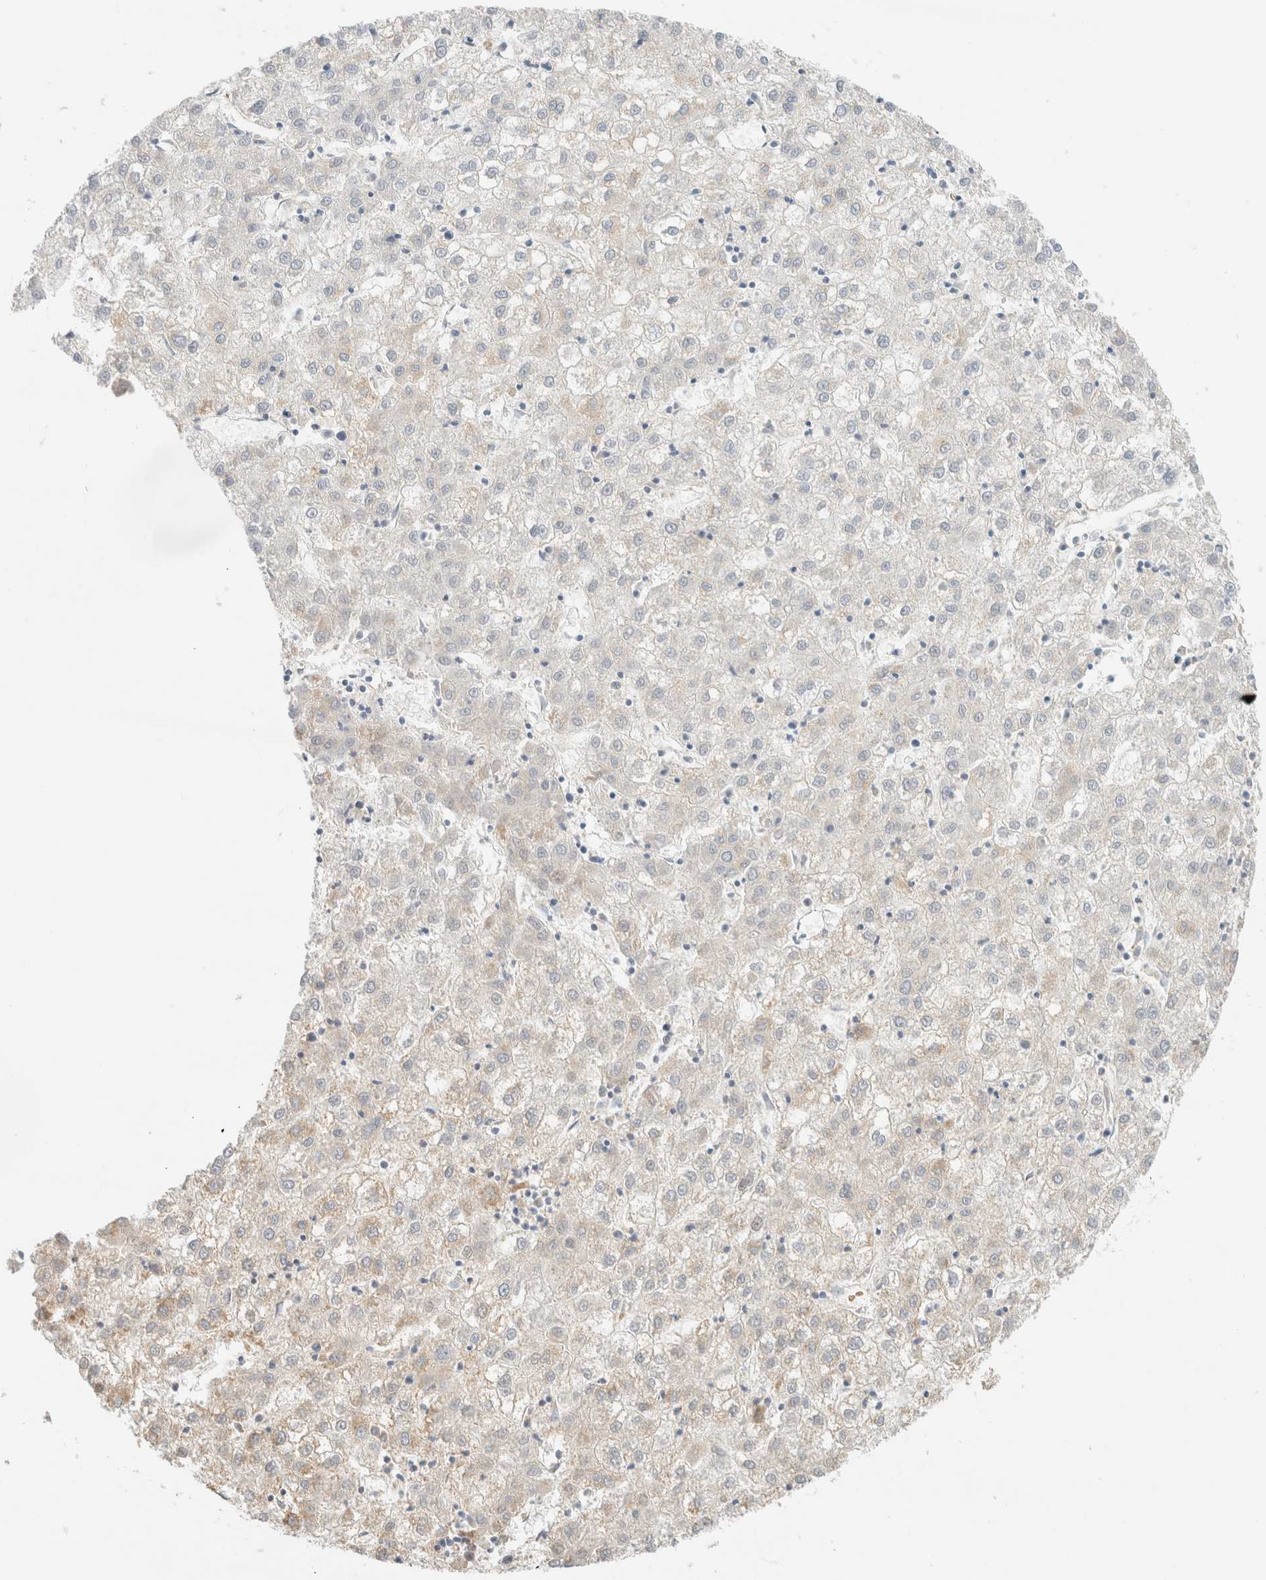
{"staining": {"intensity": "weak", "quantity": "<25%", "location": "cytoplasmic/membranous"}, "tissue": "liver cancer", "cell_type": "Tumor cells", "image_type": "cancer", "snomed": [{"axis": "morphology", "description": "Carcinoma, Hepatocellular, NOS"}, {"axis": "topography", "description": "Liver"}], "caption": "The immunohistochemistry micrograph has no significant staining in tumor cells of liver cancer (hepatocellular carcinoma) tissue.", "gene": "HDHD3", "patient": {"sex": "male", "age": 72}}